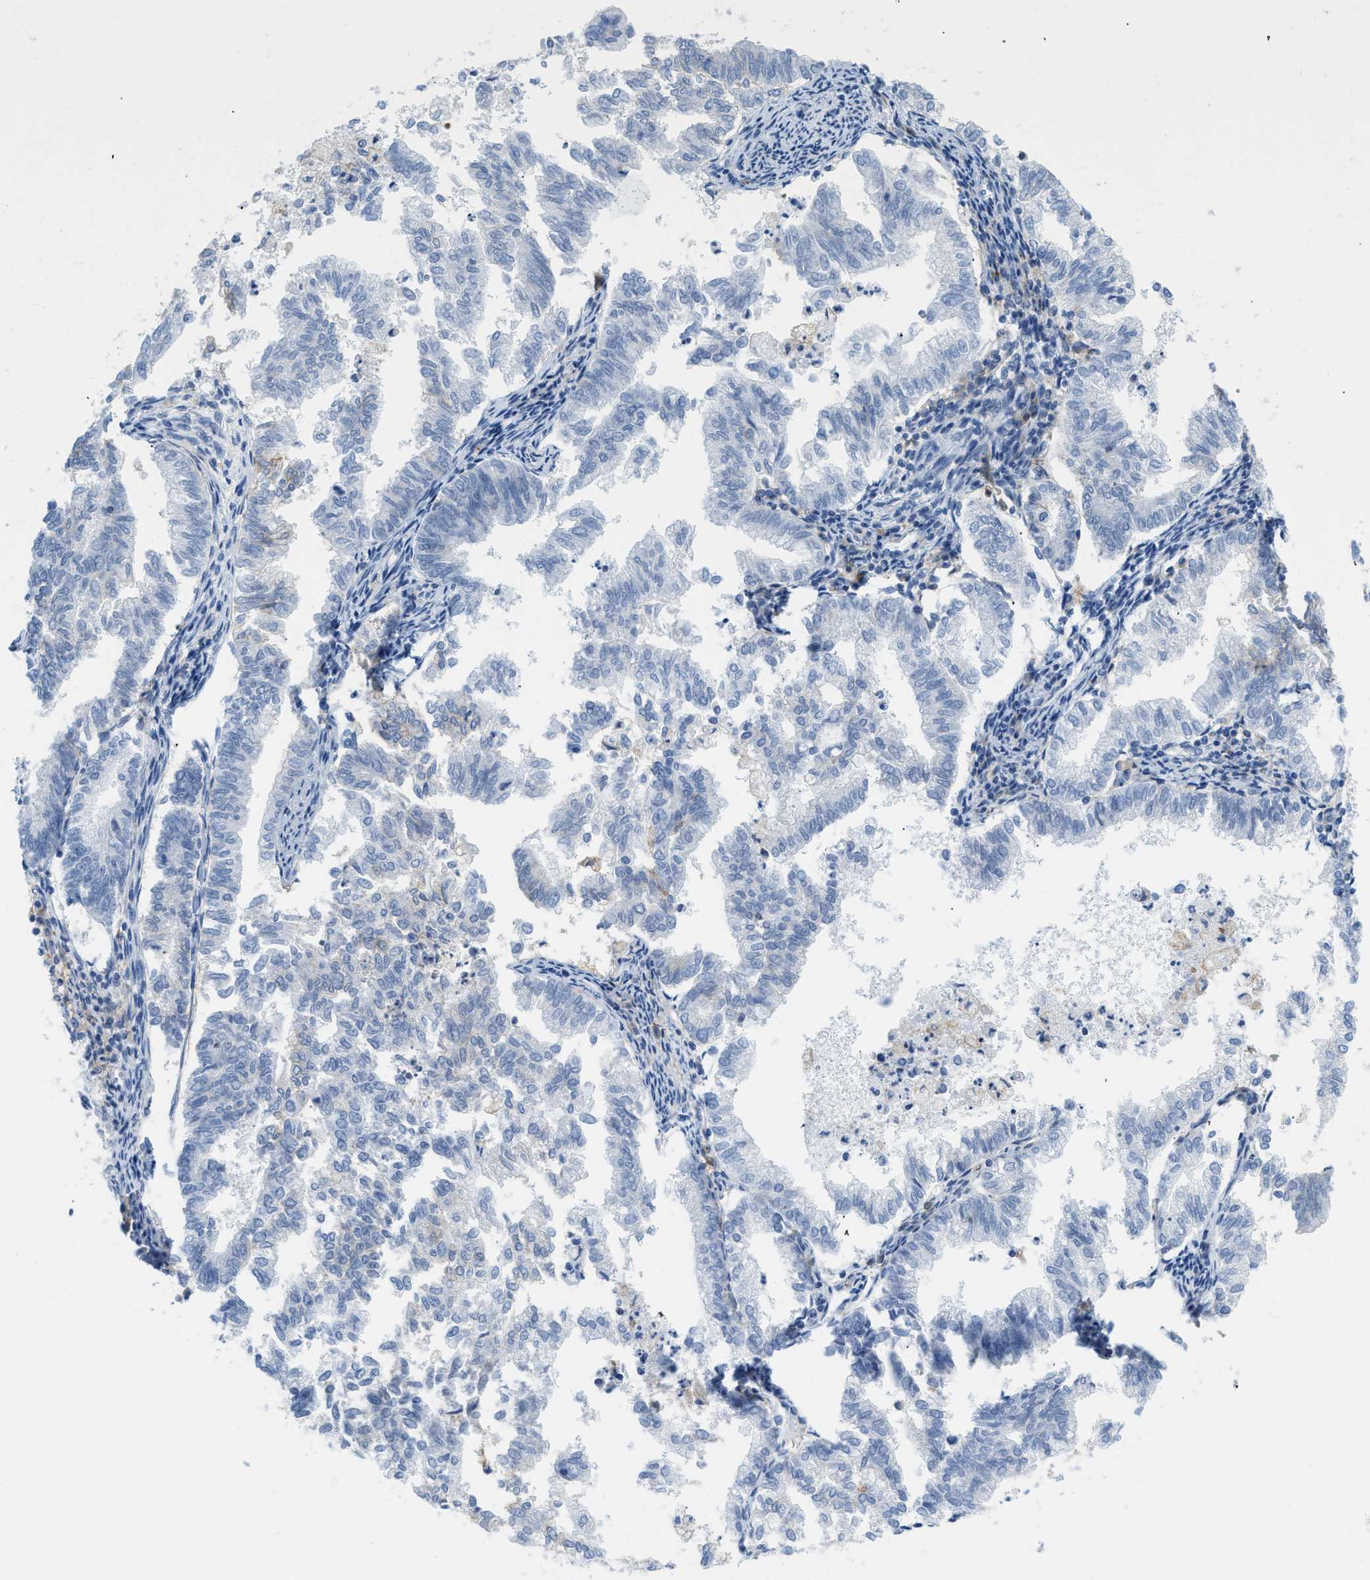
{"staining": {"intensity": "negative", "quantity": "none", "location": "none"}, "tissue": "endometrial cancer", "cell_type": "Tumor cells", "image_type": "cancer", "snomed": [{"axis": "morphology", "description": "Necrosis, NOS"}, {"axis": "morphology", "description": "Adenocarcinoma, NOS"}, {"axis": "topography", "description": "Endometrium"}], "caption": "High power microscopy image of an immunohistochemistry (IHC) photomicrograph of endometrial cancer, revealing no significant positivity in tumor cells. (Stains: DAB (3,3'-diaminobenzidine) immunohistochemistry (IHC) with hematoxylin counter stain, Microscopy: brightfield microscopy at high magnification).", "gene": "SLC3A2", "patient": {"sex": "female", "age": 79}}